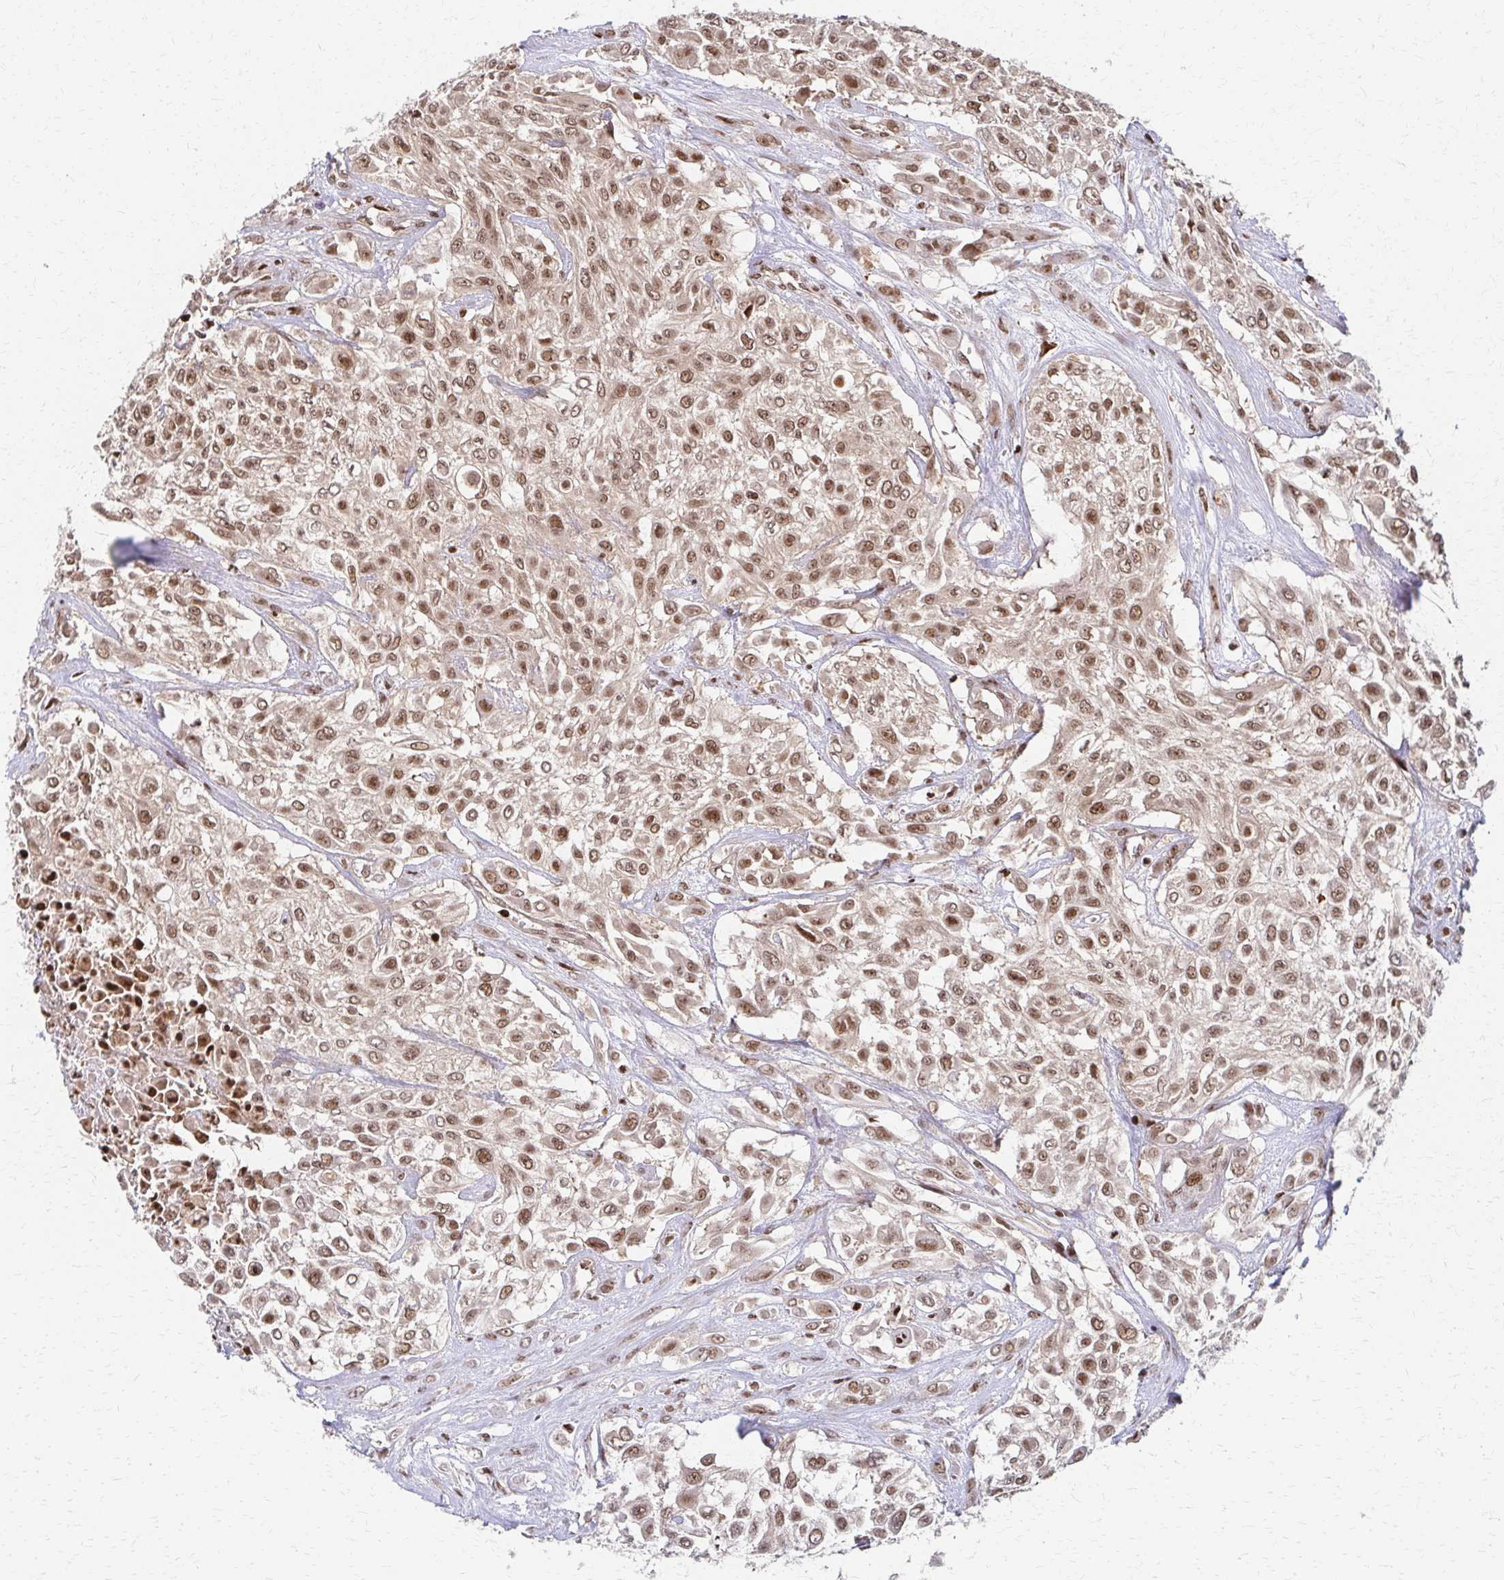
{"staining": {"intensity": "moderate", "quantity": ">75%", "location": "nuclear"}, "tissue": "urothelial cancer", "cell_type": "Tumor cells", "image_type": "cancer", "snomed": [{"axis": "morphology", "description": "Urothelial carcinoma, High grade"}, {"axis": "topography", "description": "Urinary bladder"}], "caption": "This photomicrograph reveals urothelial cancer stained with immunohistochemistry to label a protein in brown. The nuclear of tumor cells show moderate positivity for the protein. Nuclei are counter-stained blue.", "gene": "PSMD7", "patient": {"sex": "male", "age": 57}}